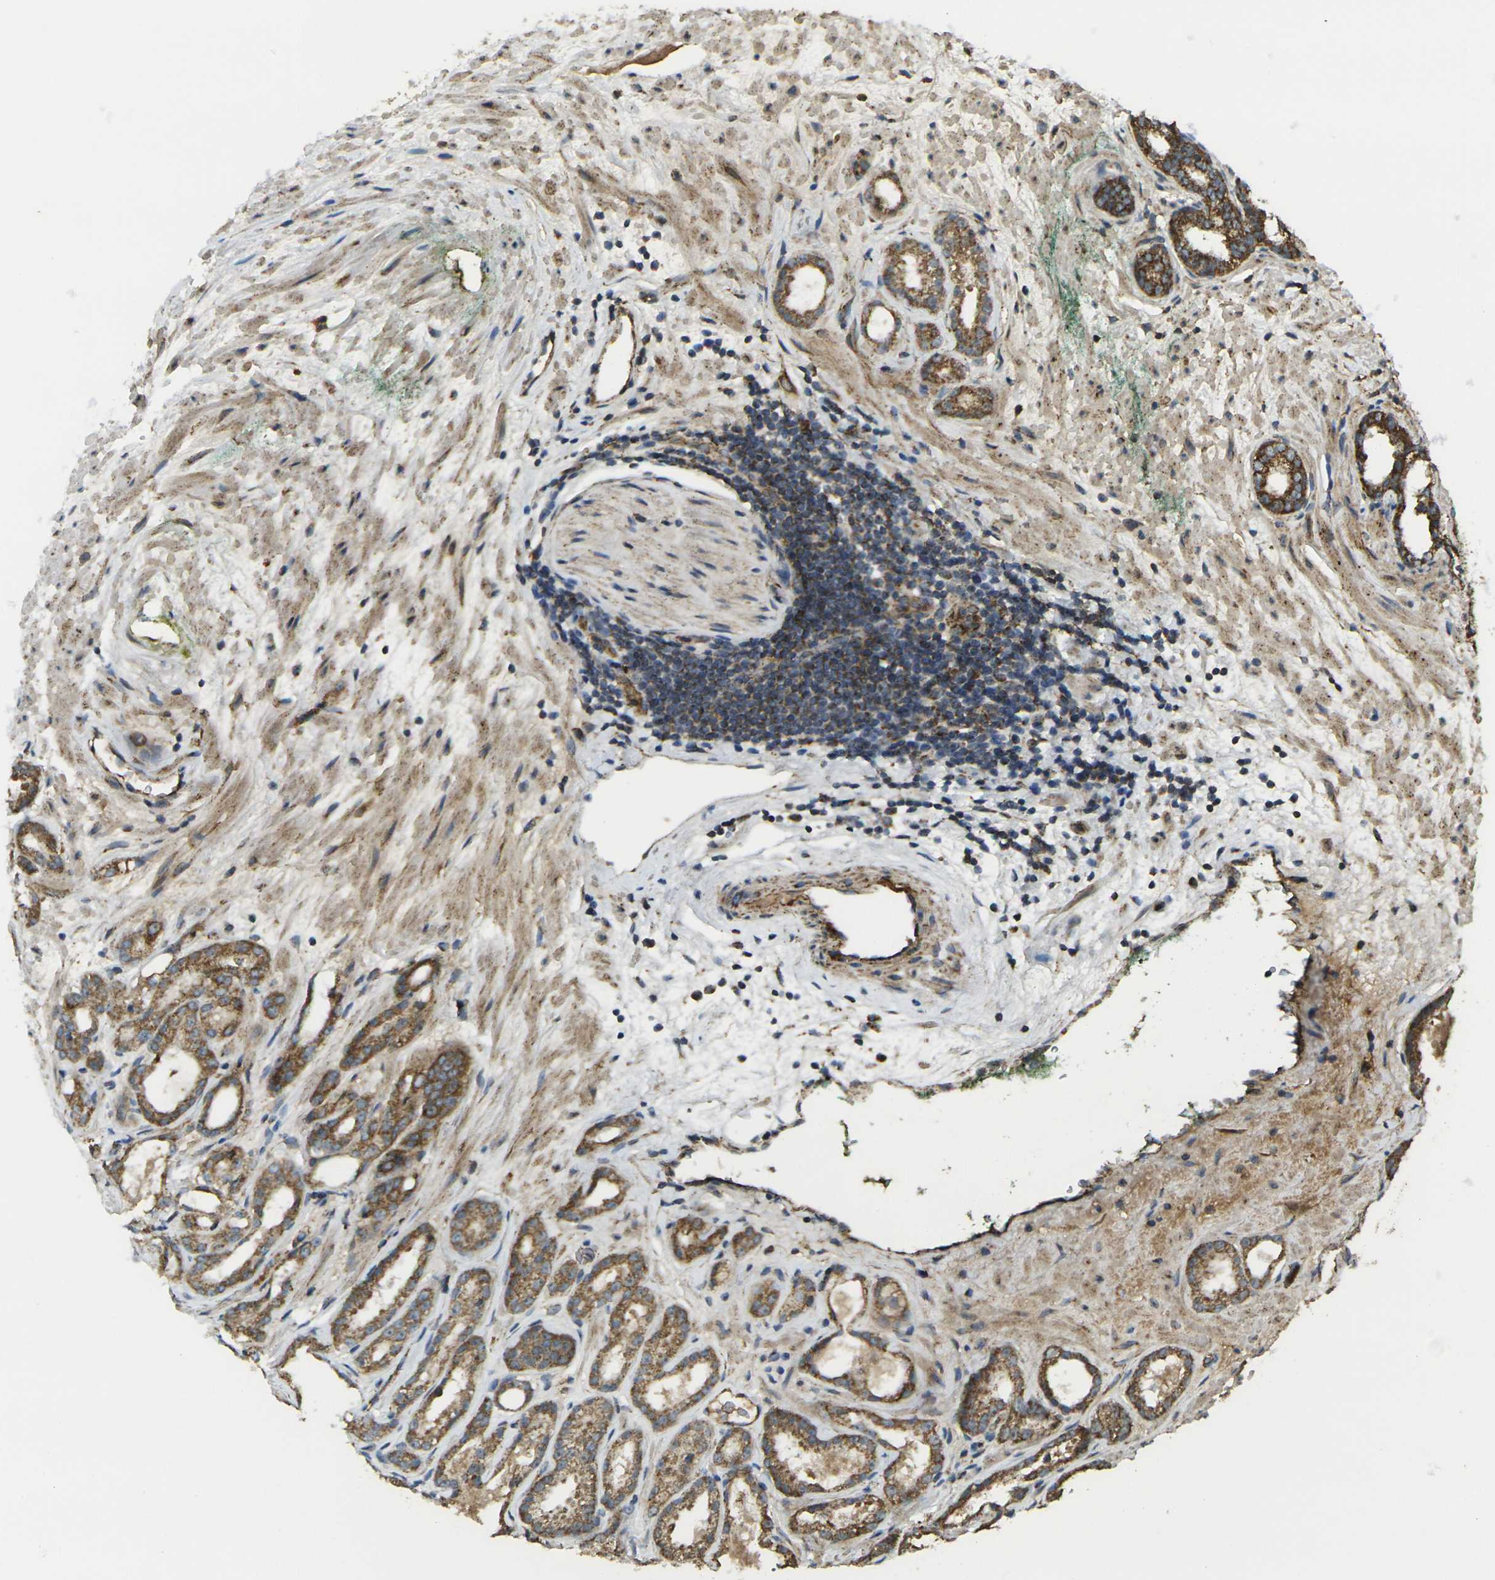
{"staining": {"intensity": "moderate", "quantity": ">75%", "location": "cytoplasmic/membranous"}, "tissue": "prostate cancer", "cell_type": "Tumor cells", "image_type": "cancer", "snomed": [{"axis": "morphology", "description": "Adenocarcinoma, Low grade"}, {"axis": "topography", "description": "Prostate"}], "caption": "Protein expression analysis of human prostate low-grade adenocarcinoma reveals moderate cytoplasmic/membranous expression in approximately >75% of tumor cells. (DAB IHC, brown staining for protein, blue staining for nuclei).", "gene": "IGF1R", "patient": {"sex": "male", "age": 57}}